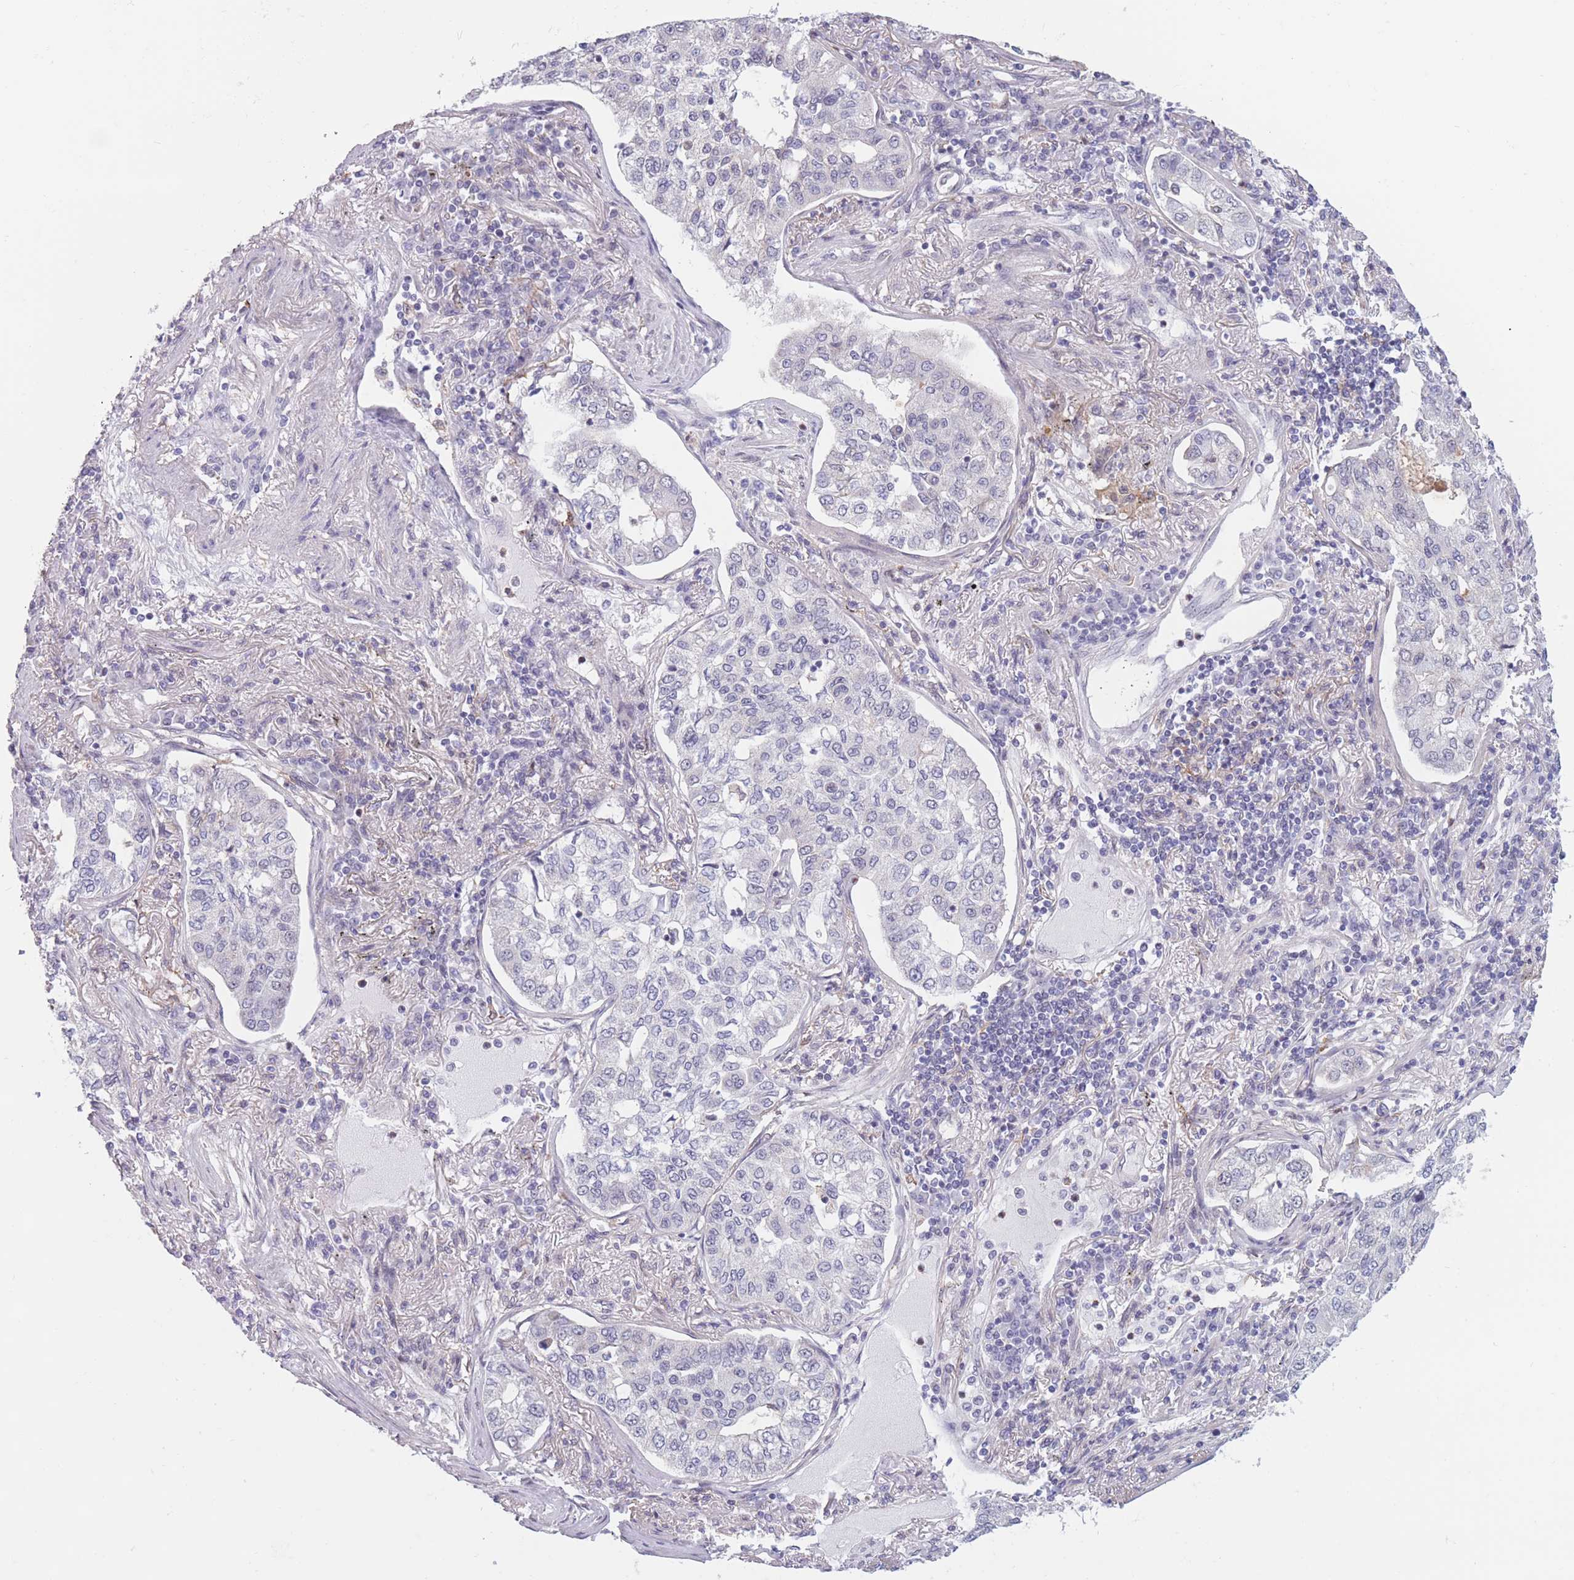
{"staining": {"intensity": "negative", "quantity": "none", "location": "none"}, "tissue": "lung cancer", "cell_type": "Tumor cells", "image_type": "cancer", "snomed": [{"axis": "morphology", "description": "Adenocarcinoma, NOS"}, {"axis": "topography", "description": "Lung"}], "caption": "Lung cancer was stained to show a protein in brown. There is no significant positivity in tumor cells. Nuclei are stained in blue.", "gene": "PODXL", "patient": {"sex": "male", "age": 49}}